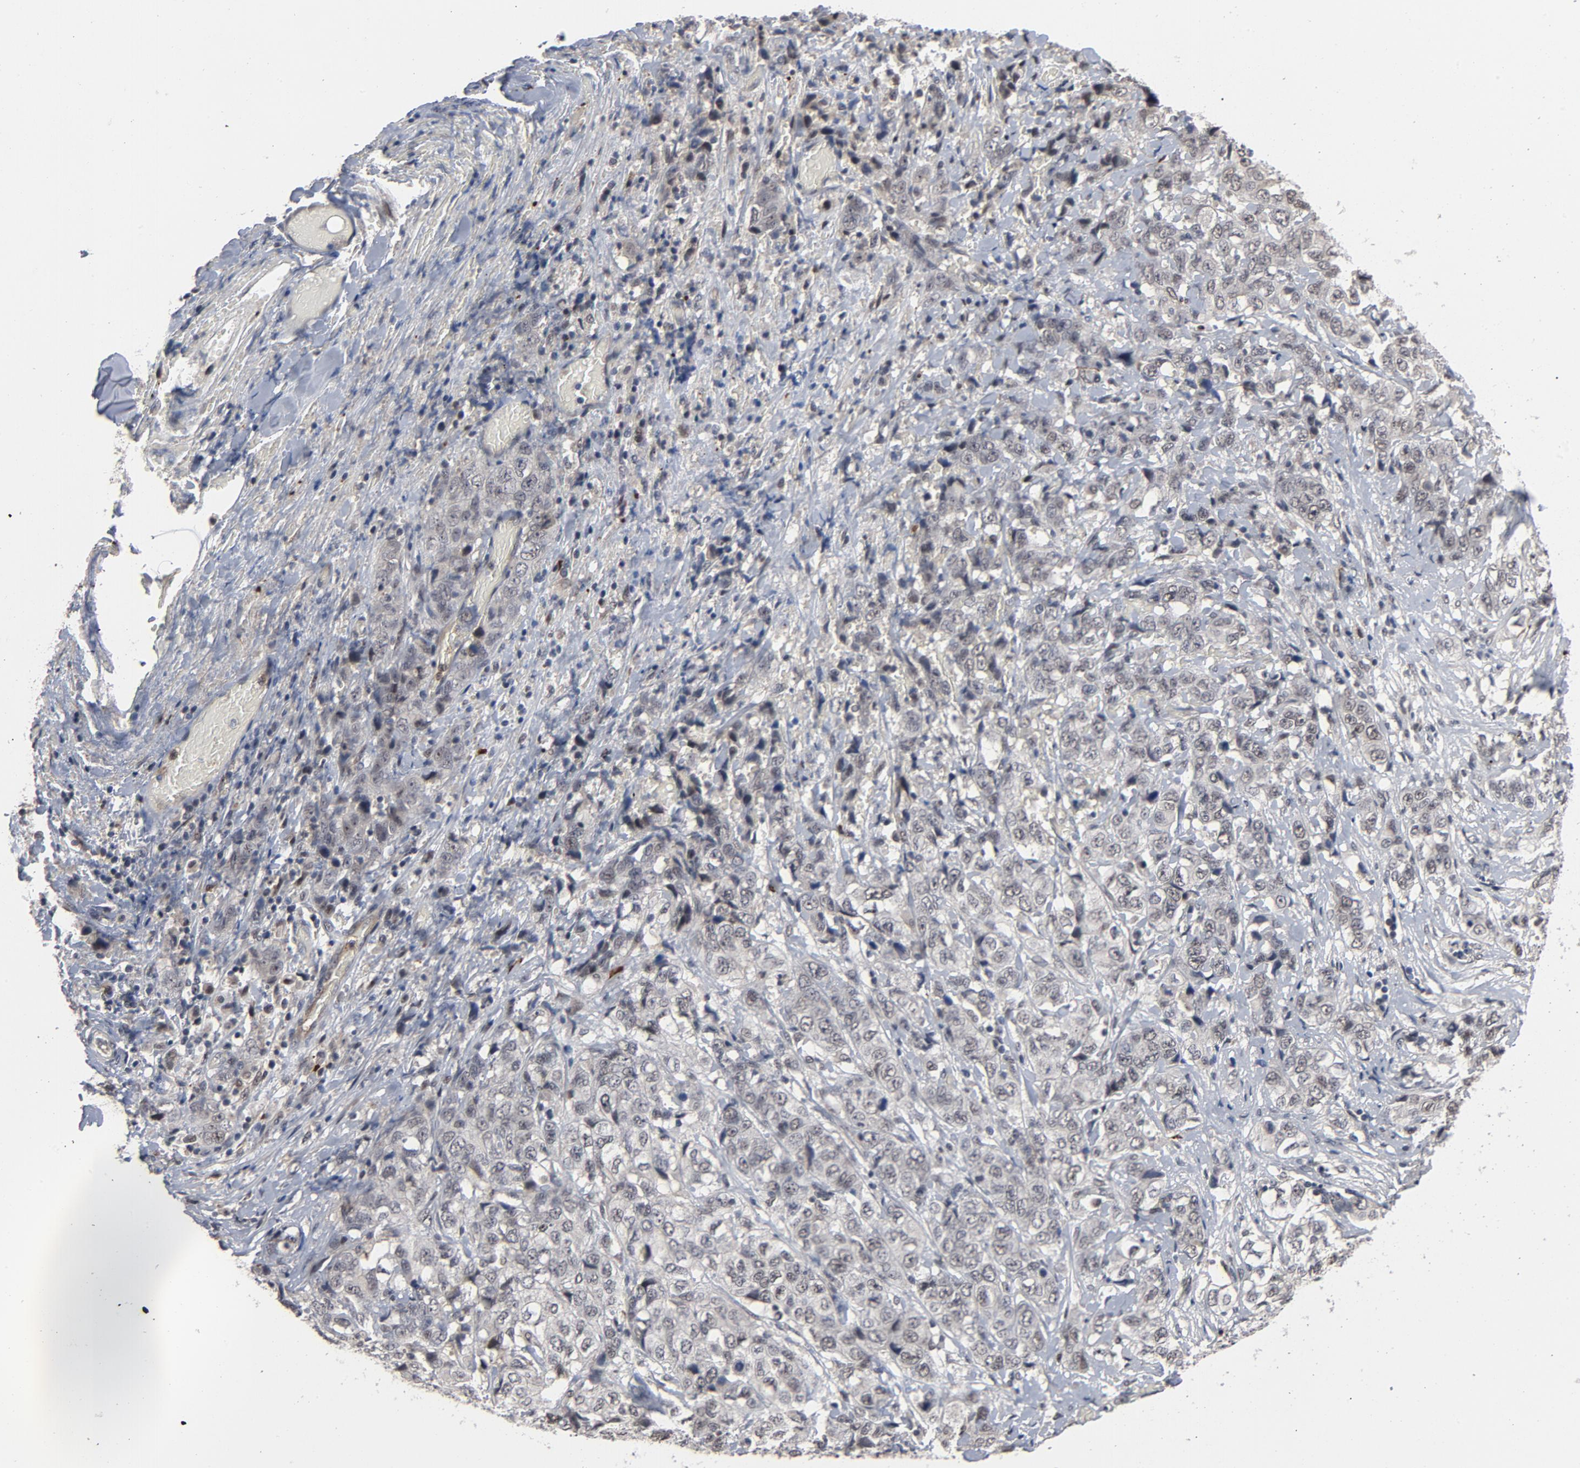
{"staining": {"intensity": "negative", "quantity": "none", "location": "none"}, "tissue": "stomach cancer", "cell_type": "Tumor cells", "image_type": "cancer", "snomed": [{"axis": "morphology", "description": "Adenocarcinoma, NOS"}, {"axis": "topography", "description": "Stomach"}], "caption": "Immunohistochemical staining of adenocarcinoma (stomach) shows no significant expression in tumor cells. (DAB (3,3'-diaminobenzidine) immunohistochemistry (IHC) visualized using brightfield microscopy, high magnification).", "gene": "RTL5", "patient": {"sex": "male", "age": 48}}